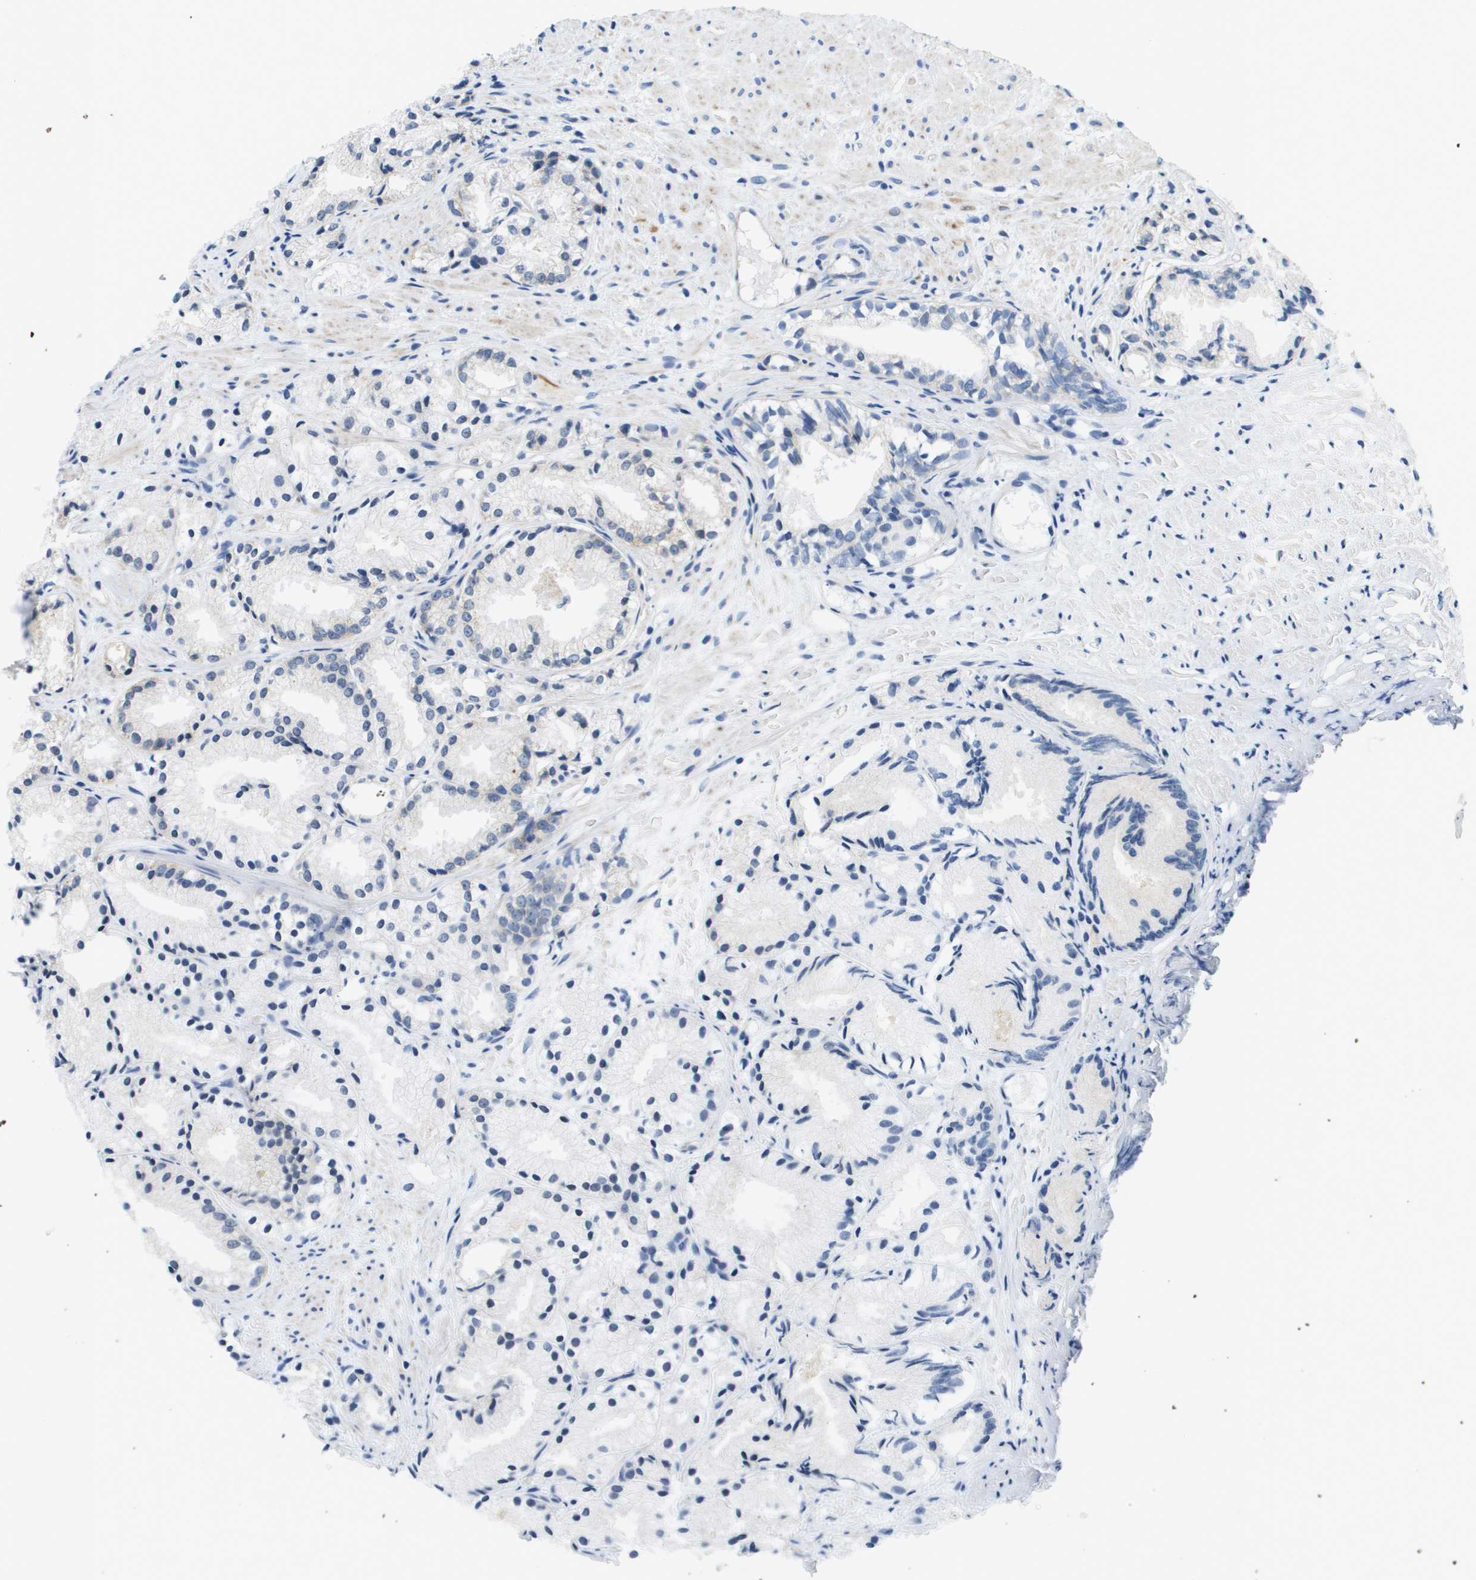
{"staining": {"intensity": "negative", "quantity": "none", "location": "none"}, "tissue": "prostate cancer", "cell_type": "Tumor cells", "image_type": "cancer", "snomed": [{"axis": "morphology", "description": "Adenocarcinoma, Low grade"}, {"axis": "topography", "description": "Prostate"}], "caption": "Prostate adenocarcinoma (low-grade) stained for a protein using immunohistochemistry (IHC) exhibits no positivity tumor cells.", "gene": "KRT23", "patient": {"sex": "male", "age": 72}}